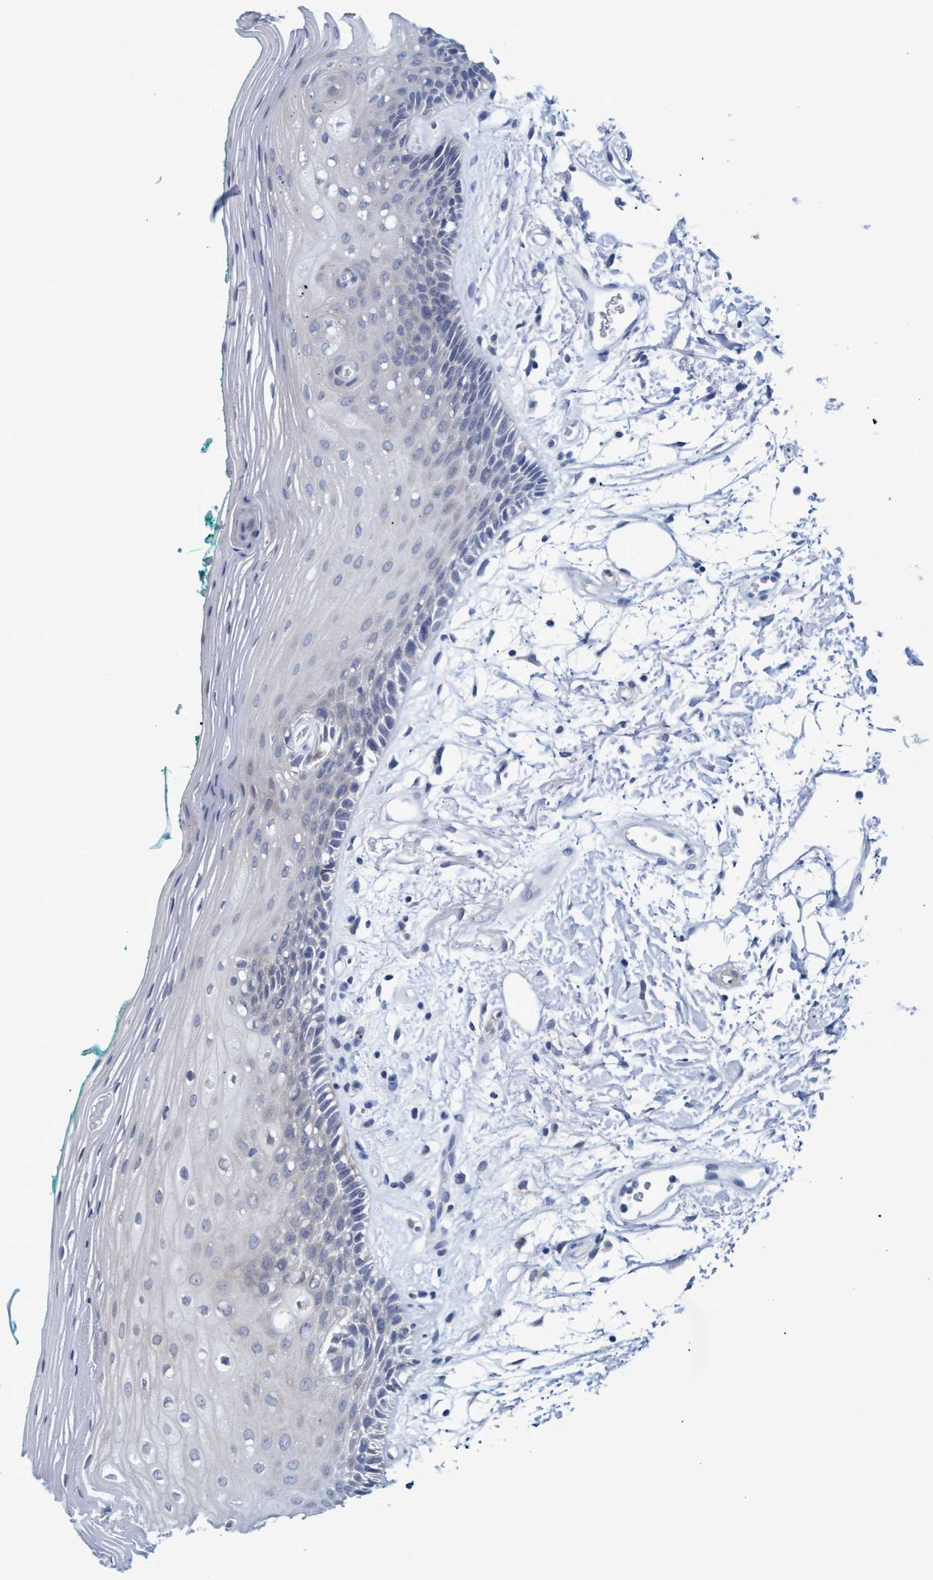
{"staining": {"intensity": "weak", "quantity": "<25%", "location": "cytoplasmic/membranous"}, "tissue": "oral mucosa", "cell_type": "Squamous epithelial cells", "image_type": "normal", "snomed": [{"axis": "morphology", "description": "Normal tissue, NOS"}, {"axis": "topography", "description": "Skeletal muscle"}, {"axis": "topography", "description": "Oral tissue"}, {"axis": "topography", "description": "Peripheral nerve tissue"}], "caption": "The IHC photomicrograph has no significant expression in squamous epithelial cells of oral mucosa. (DAB immunohistochemistry visualized using brightfield microscopy, high magnification).", "gene": "SSTR3", "patient": {"sex": "female", "age": 84}}